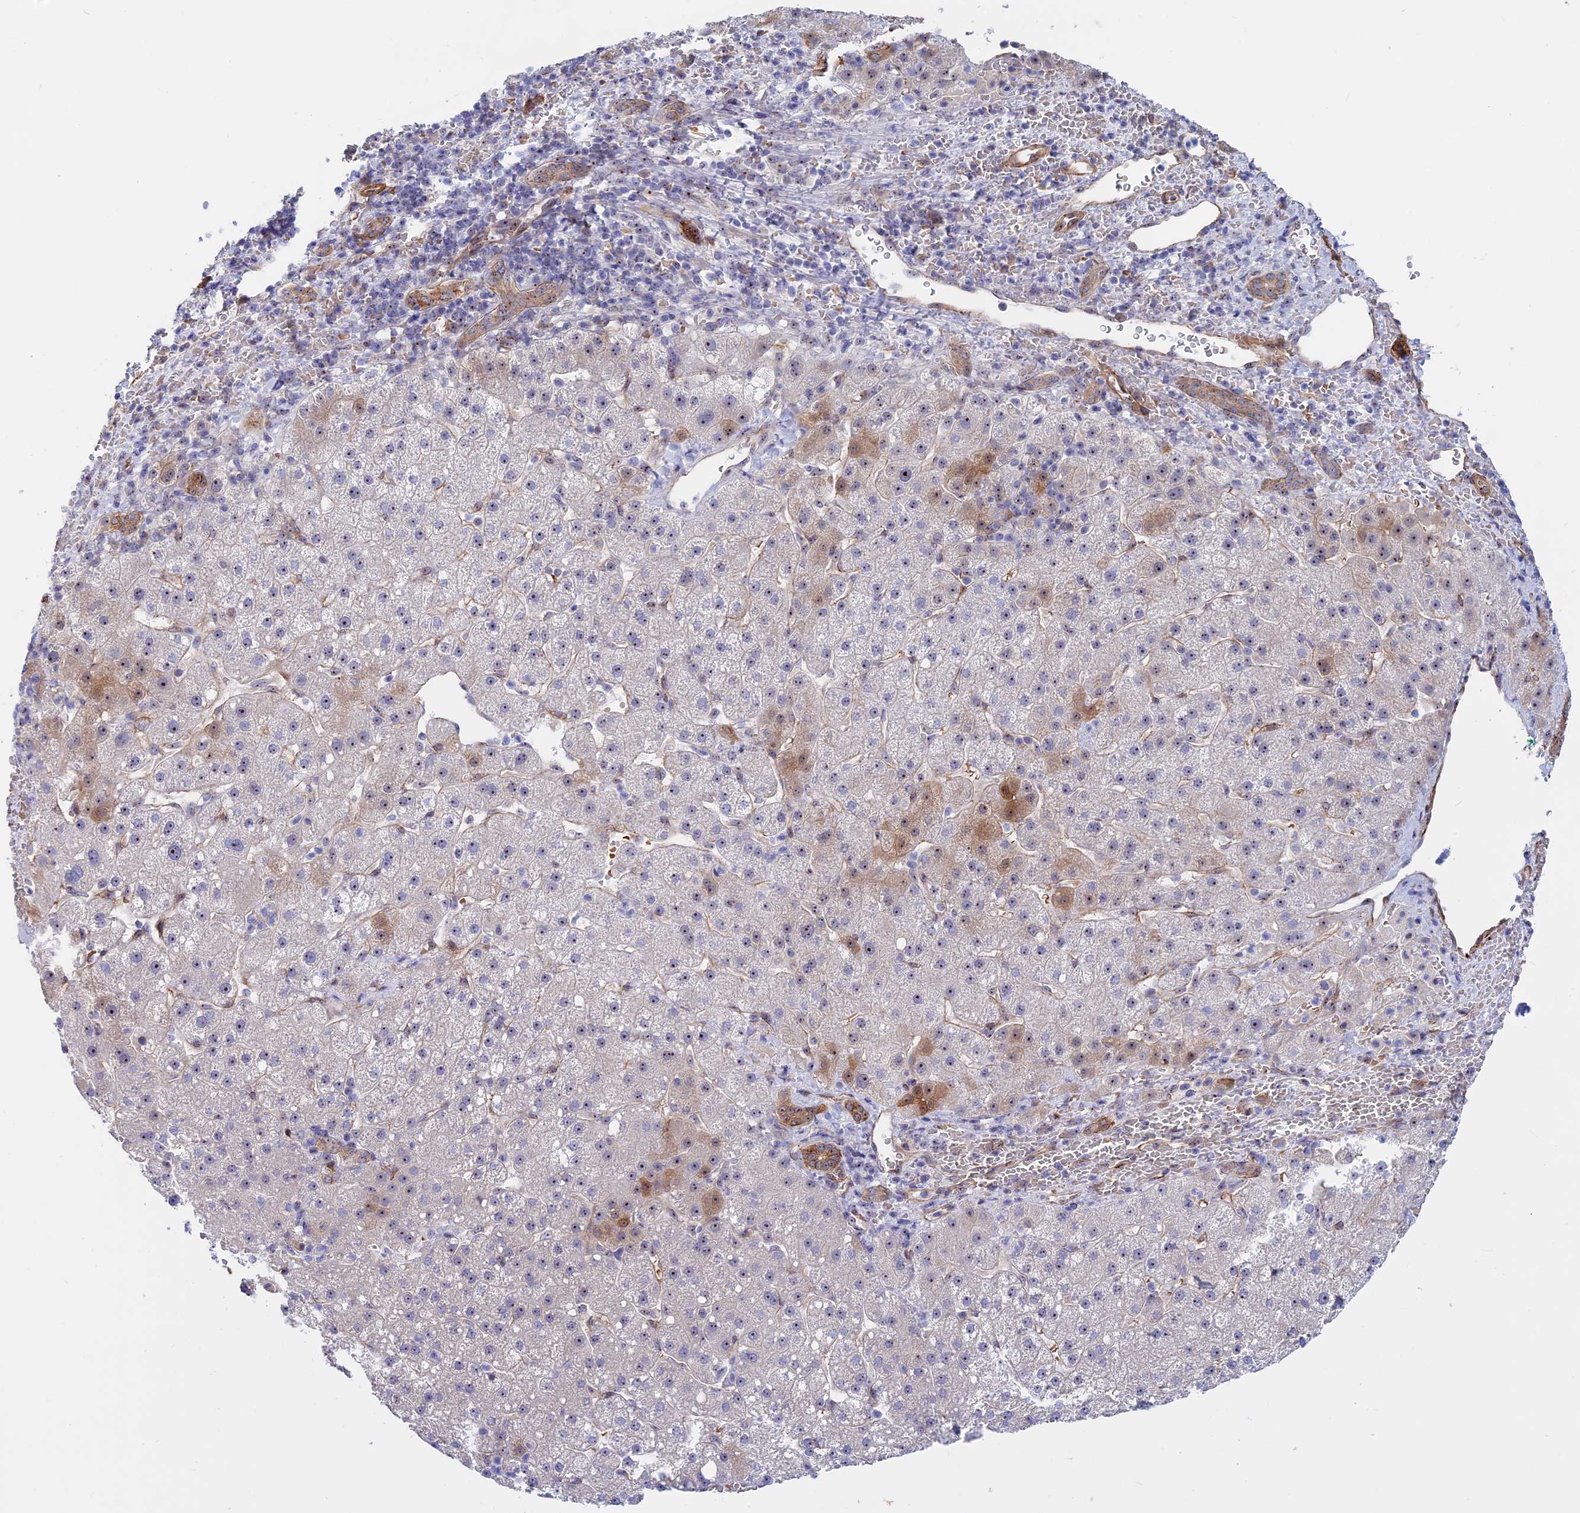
{"staining": {"intensity": "moderate", "quantity": "<25%", "location": "cytoplasmic/membranous,nuclear"}, "tissue": "liver cancer", "cell_type": "Tumor cells", "image_type": "cancer", "snomed": [{"axis": "morphology", "description": "Carcinoma, Hepatocellular, NOS"}, {"axis": "topography", "description": "Liver"}], "caption": "IHC of human liver cancer exhibits low levels of moderate cytoplasmic/membranous and nuclear expression in about <25% of tumor cells.", "gene": "DBNDD1", "patient": {"sex": "male", "age": 57}}